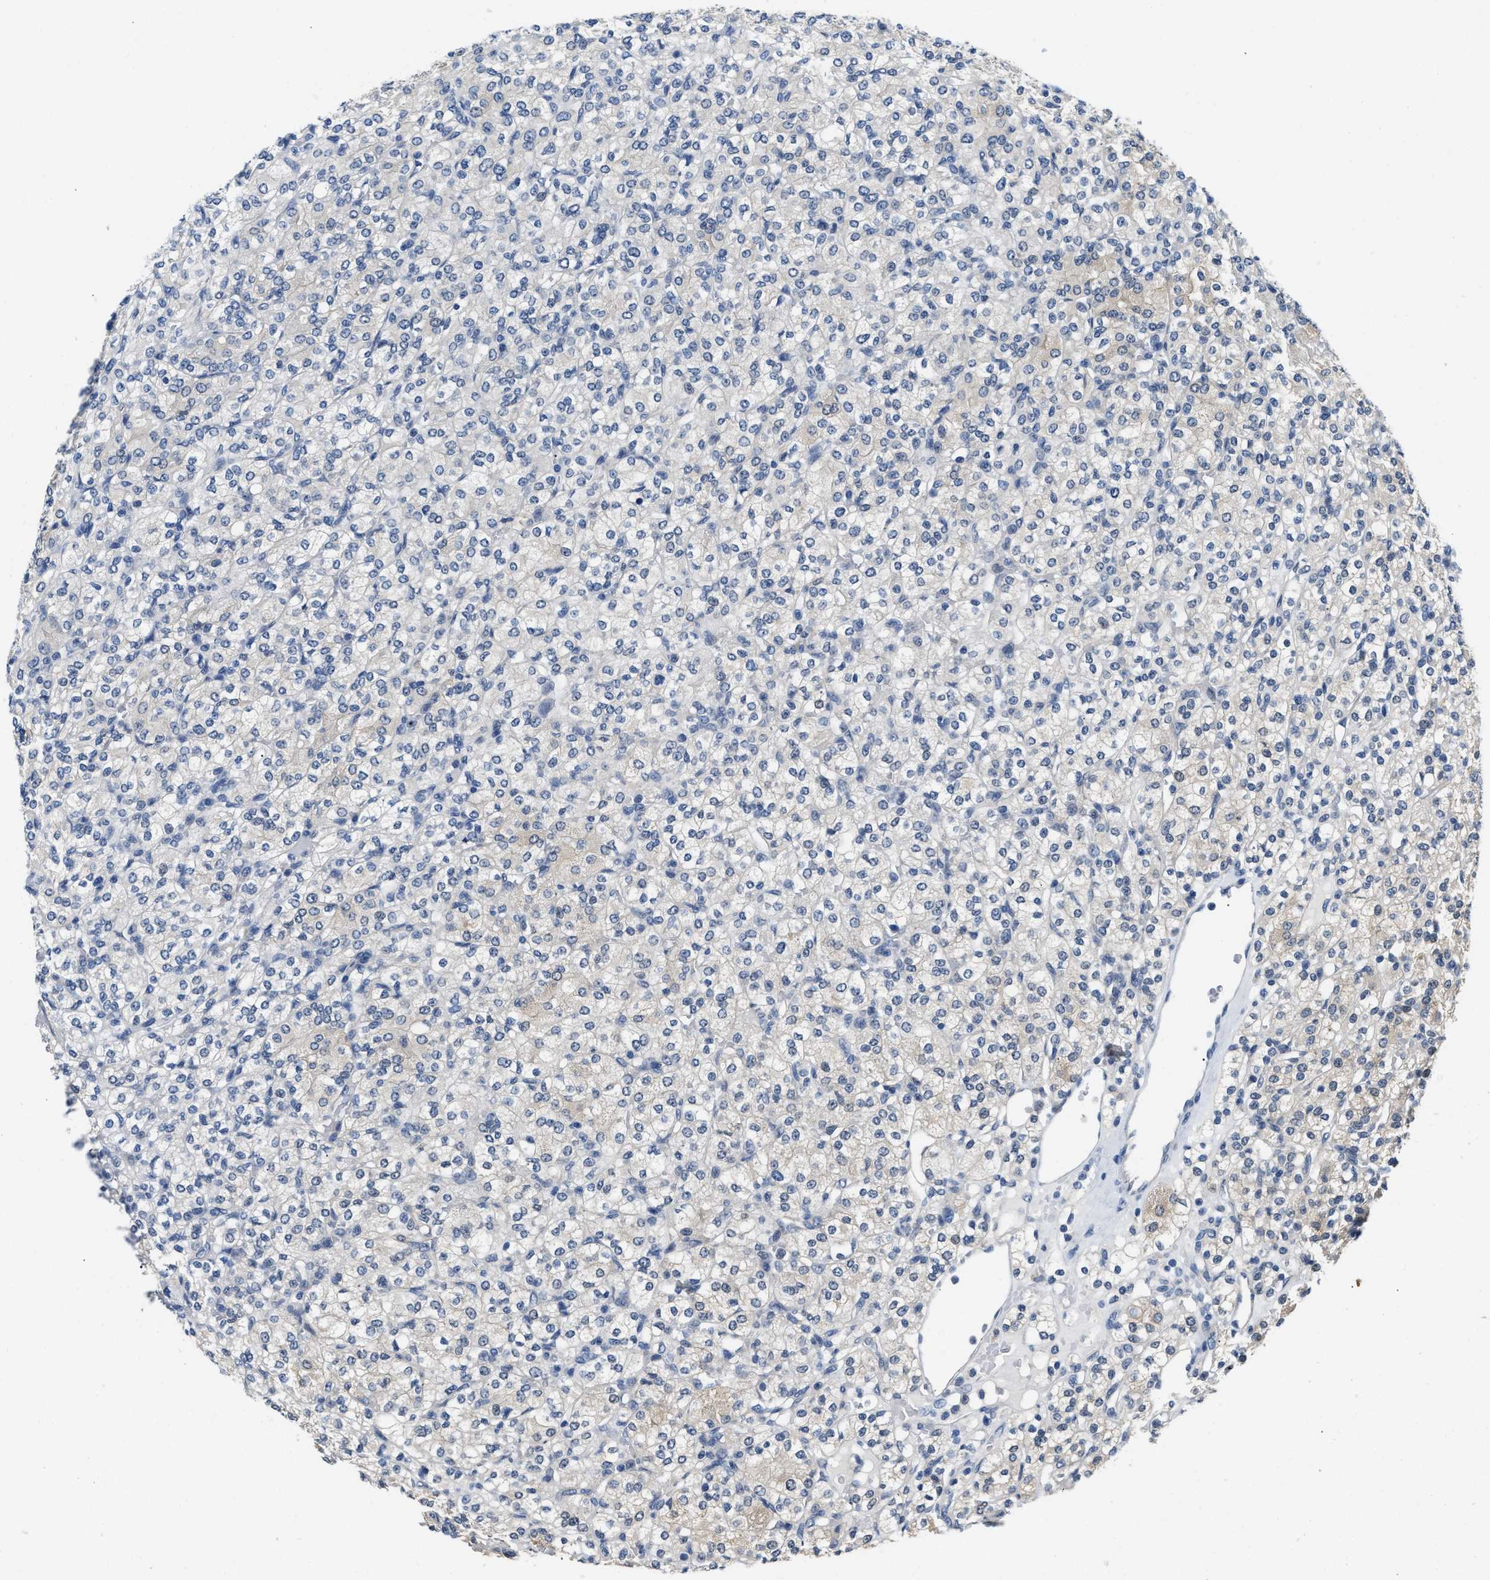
{"staining": {"intensity": "negative", "quantity": "none", "location": "none"}, "tissue": "renal cancer", "cell_type": "Tumor cells", "image_type": "cancer", "snomed": [{"axis": "morphology", "description": "Adenocarcinoma, NOS"}, {"axis": "topography", "description": "Kidney"}], "caption": "Tumor cells show no significant protein staining in adenocarcinoma (renal). (DAB immunohistochemistry visualized using brightfield microscopy, high magnification).", "gene": "CLGN", "patient": {"sex": "male", "age": 77}}